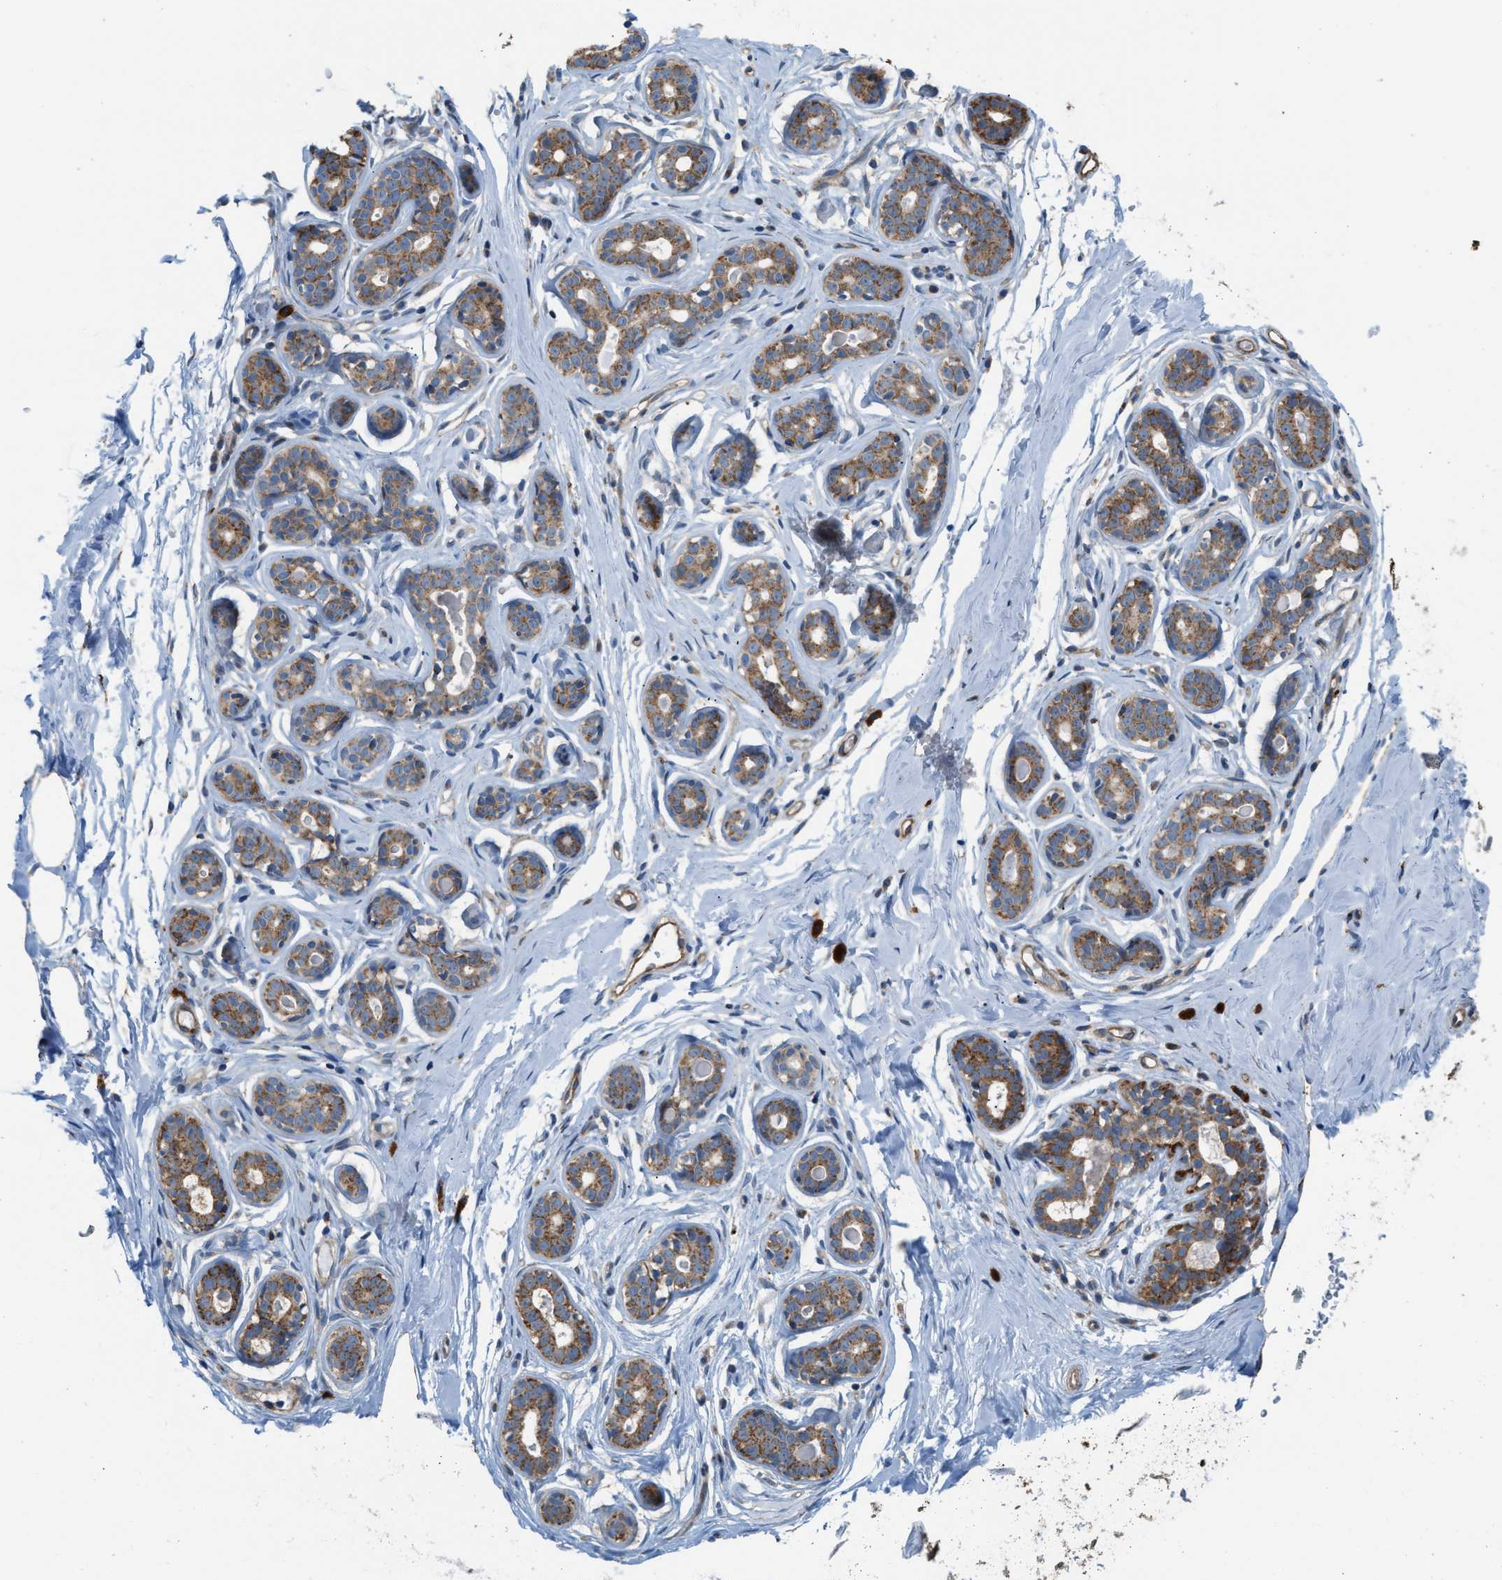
{"staining": {"intensity": "moderate", "quantity": "<25%", "location": "cytoplasmic/membranous"}, "tissue": "breast", "cell_type": "Adipocytes", "image_type": "normal", "snomed": [{"axis": "morphology", "description": "Normal tissue, NOS"}, {"axis": "topography", "description": "Breast"}], "caption": "Breast stained for a protein displays moderate cytoplasmic/membranous positivity in adipocytes. The protein of interest is stained brown, and the nuclei are stained in blue (DAB (3,3'-diaminobenzidine) IHC with brightfield microscopy, high magnification).", "gene": "PDCL", "patient": {"sex": "female", "age": 23}}